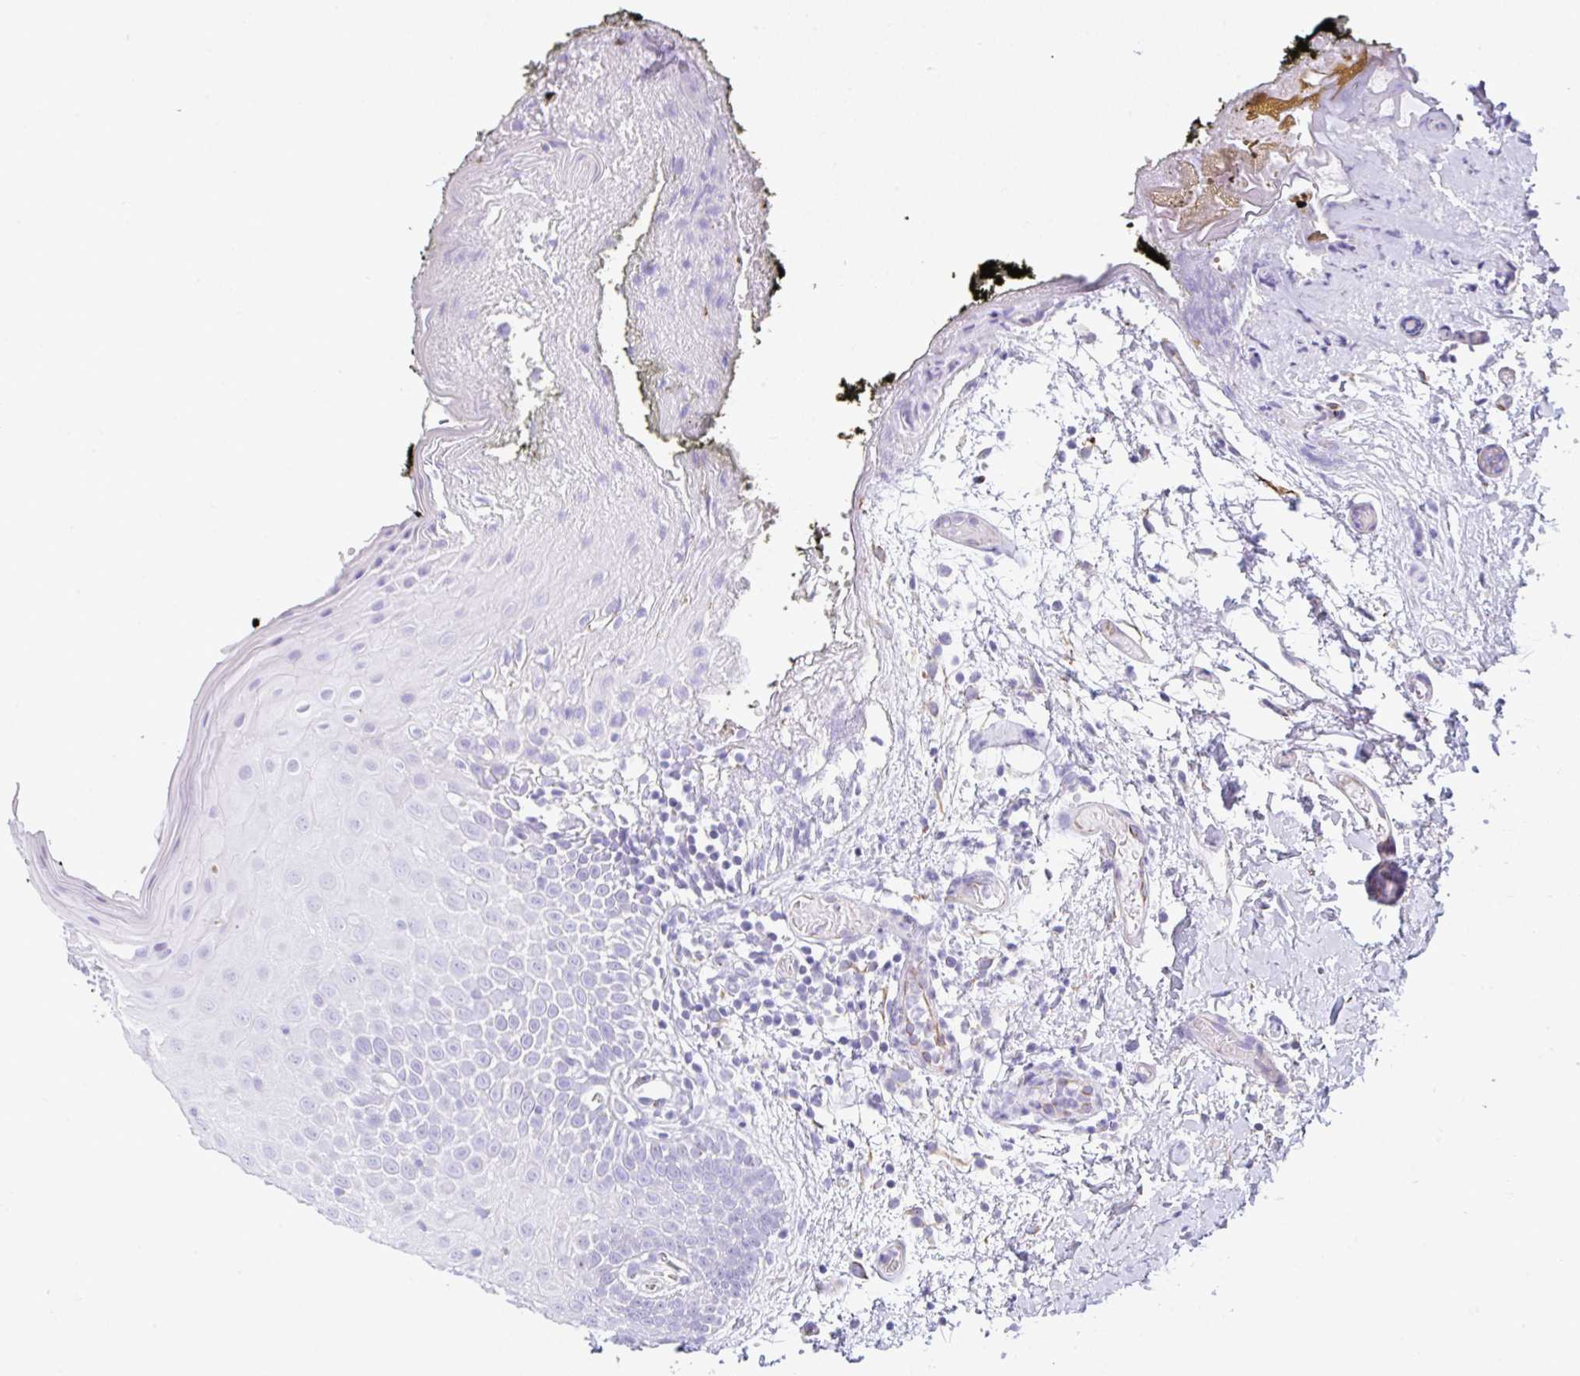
{"staining": {"intensity": "negative", "quantity": "none", "location": "none"}, "tissue": "oral mucosa", "cell_type": "Squamous epithelial cells", "image_type": "normal", "snomed": [{"axis": "morphology", "description": "Normal tissue, NOS"}, {"axis": "morphology", "description": "Squamous cell carcinoma, NOS"}, {"axis": "topography", "description": "Oral tissue"}, {"axis": "topography", "description": "Tounge, NOS"}, {"axis": "topography", "description": "Head-Neck"}], "caption": "DAB (3,3'-diaminobenzidine) immunohistochemical staining of unremarkable human oral mucosa exhibits no significant positivity in squamous epithelial cells. (DAB (3,3'-diaminobenzidine) immunohistochemistry with hematoxylin counter stain).", "gene": "NDUFAF8", "patient": {"sex": "male", "age": 76}}